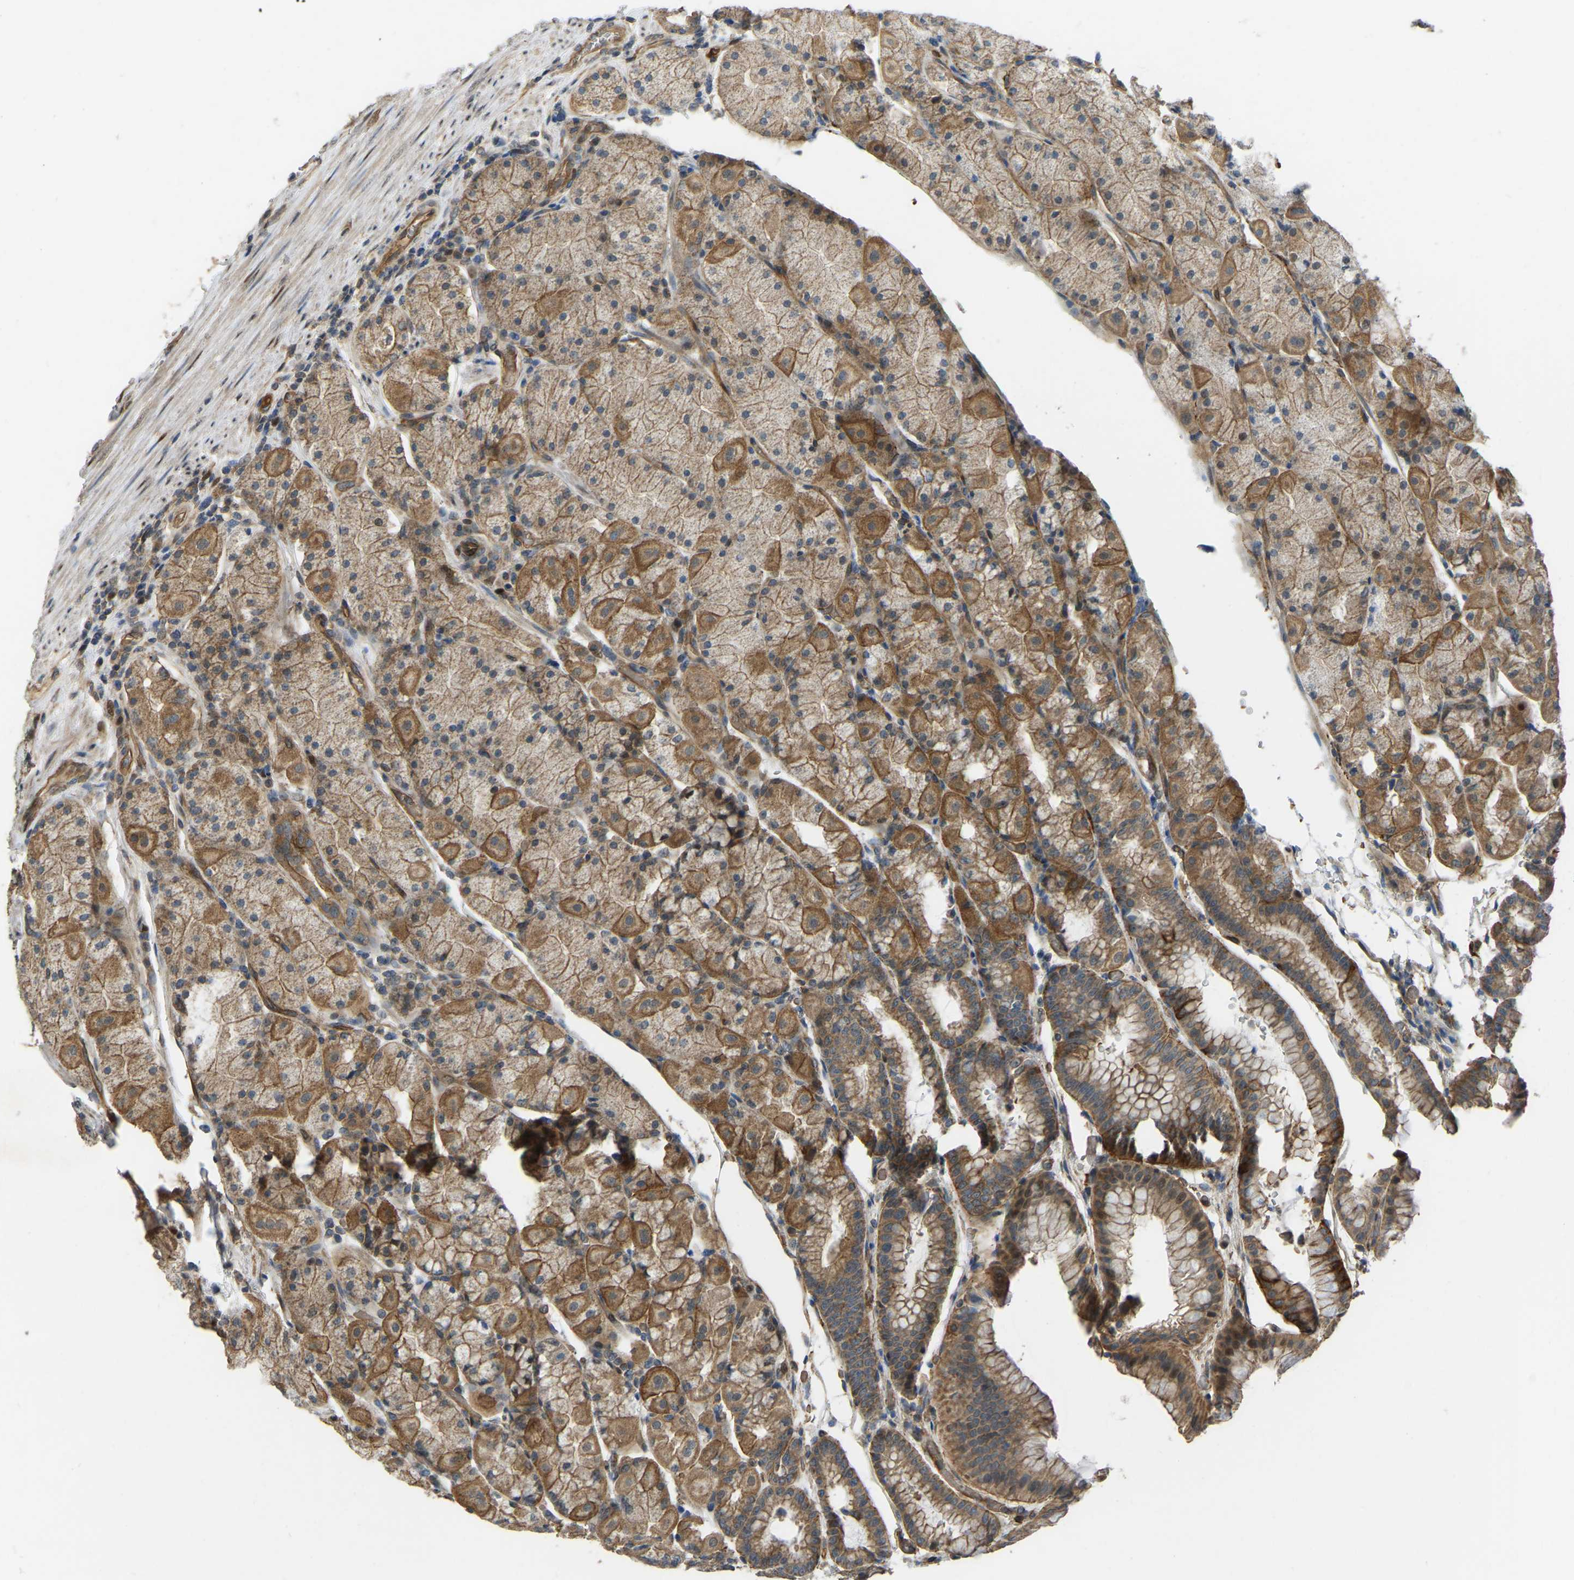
{"staining": {"intensity": "moderate", "quantity": ">75%", "location": "cytoplasmic/membranous,nuclear"}, "tissue": "stomach", "cell_type": "Glandular cells", "image_type": "normal", "snomed": [{"axis": "morphology", "description": "Normal tissue, NOS"}, {"axis": "morphology", "description": "Carcinoid, malignant, NOS"}, {"axis": "topography", "description": "Stomach, upper"}], "caption": "Glandular cells exhibit medium levels of moderate cytoplasmic/membranous,nuclear positivity in approximately >75% of cells in benign stomach. Using DAB (3,3'-diaminobenzidine) (brown) and hematoxylin (blue) stains, captured at high magnification using brightfield microscopy.", "gene": "C21orf91", "patient": {"sex": "male", "age": 39}}